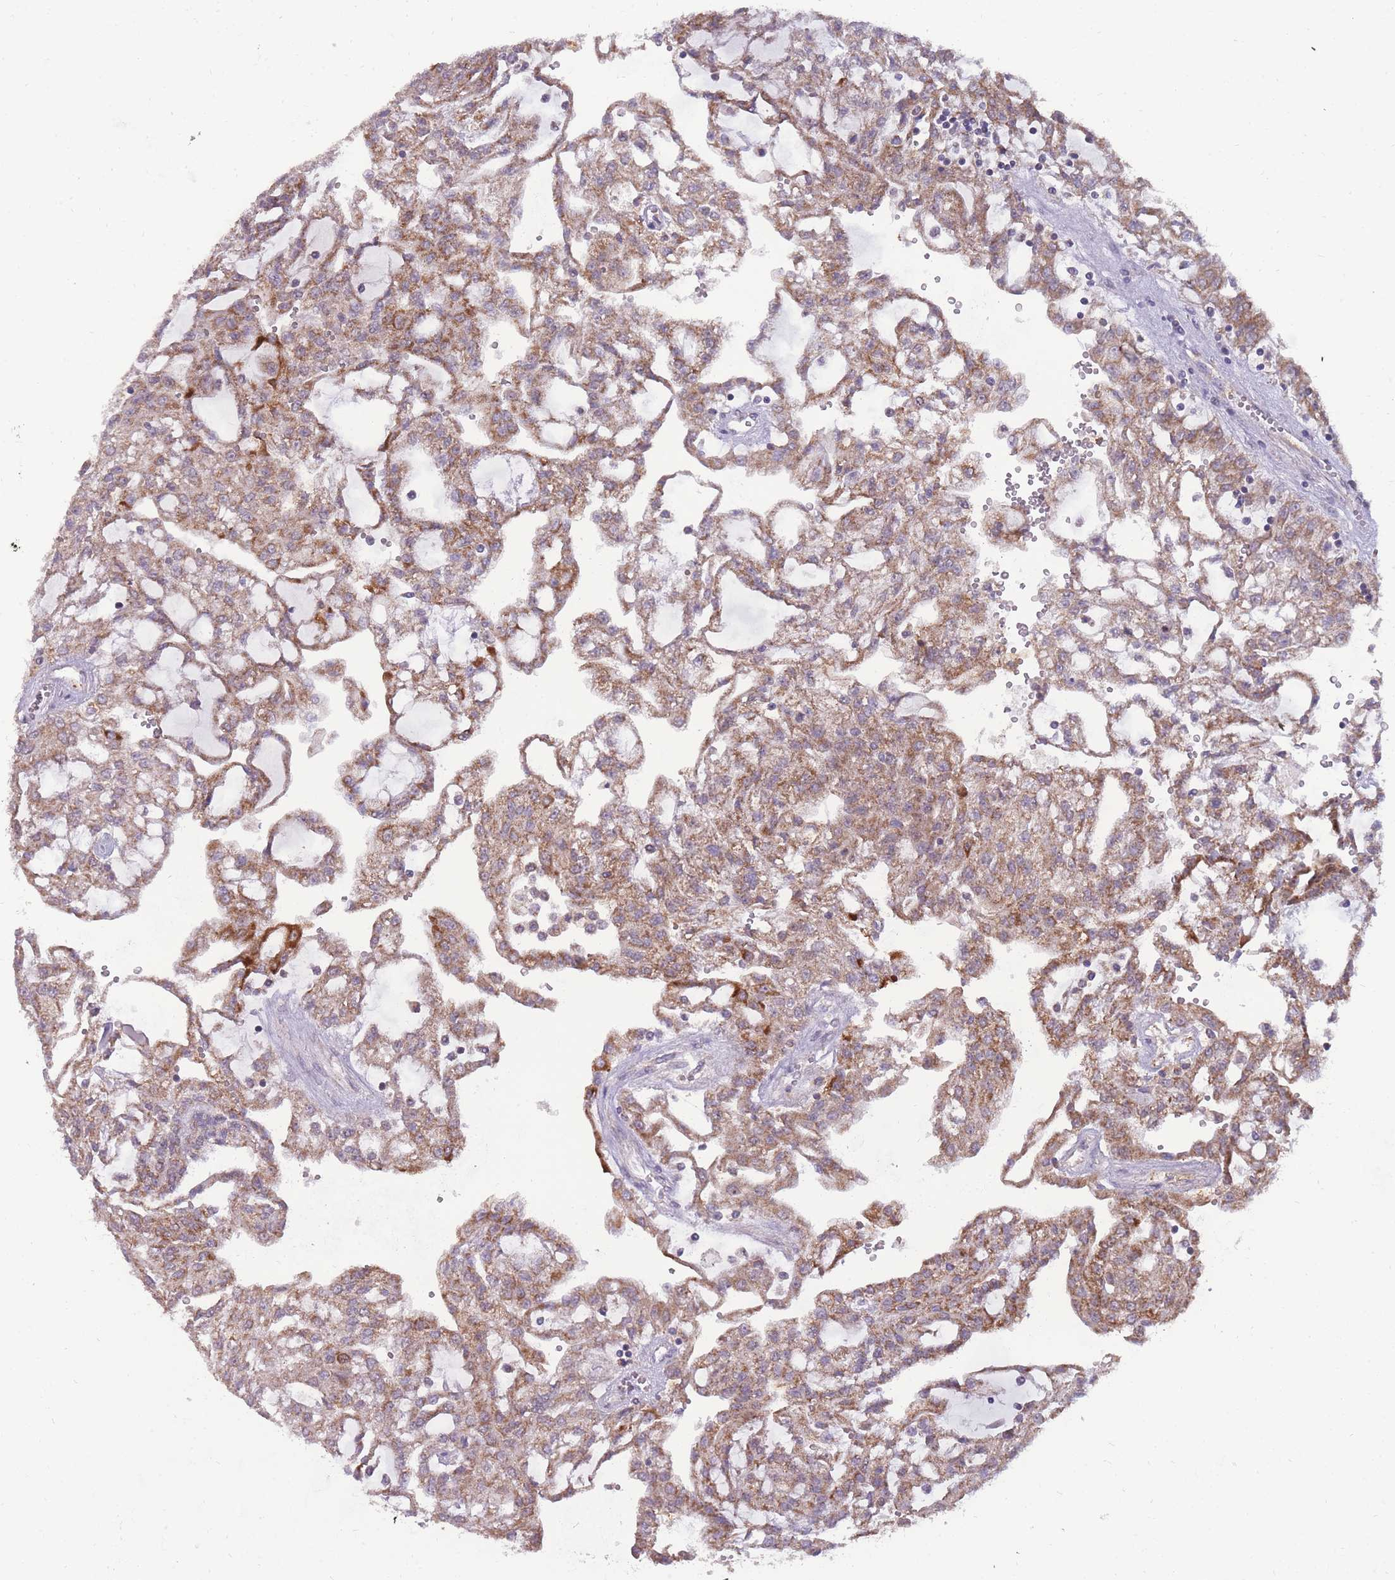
{"staining": {"intensity": "moderate", "quantity": ">75%", "location": "cytoplasmic/membranous"}, "tissue": "renal cancer", "cell_type": "Tumor cells", "image_type": "cancer", "snomed": [{"axis": "morphology", "description": "Adenocarcinoma, NOS"}, {"axis": "topography", "description": "Kidney"}], "caption": "Immunohistochemical staining of human adenocarcinoma (renal) reveals medium levels of moderate cytoplasmic/membranous expression in about >75% of tumor cells.", "gene": "MCIDAS", "patient": {"sex": "male", "age": 63}}